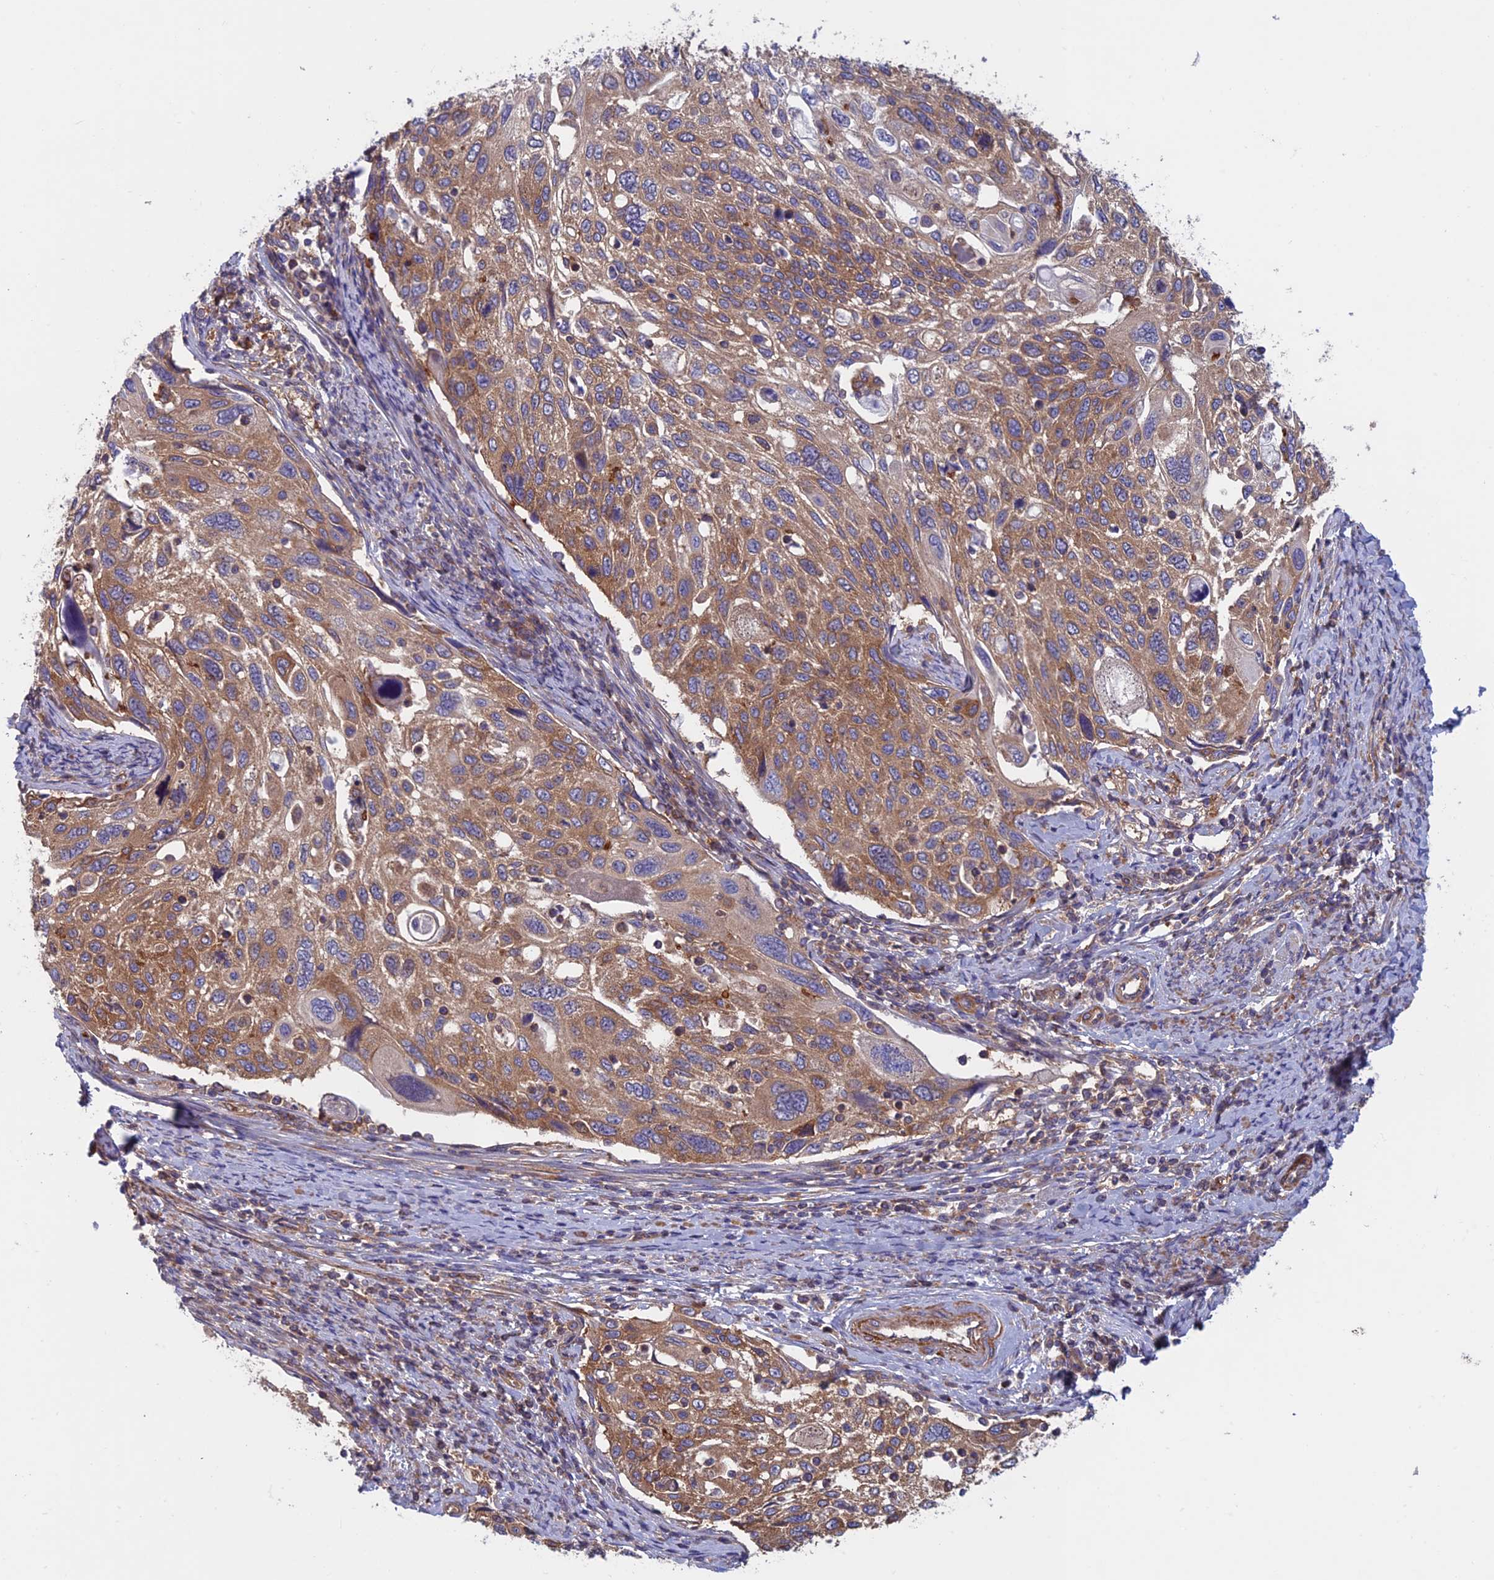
{"staining": {"intensity": "moderate", "quantity": ">75%", "location": "cytoplasmic/membranous"}, "tissue": "cervical cancer", "cell_type": "Tumor cells", "image_type": "cancer", "snomed": [{"axis": "morphology", "description": "Squamous cell carcinoma, NOS"}, {"axis": "topography", "description": "Cervix"}], "caption": "Protein analysis of cervical cancer (squamous cell carcinoma) tissue exhibits moderate cytoplasmic/membranous expression in about >75% of tumor cells.", "gene": "DNM1L", "patient": {"sex": "female", "age": 70}}